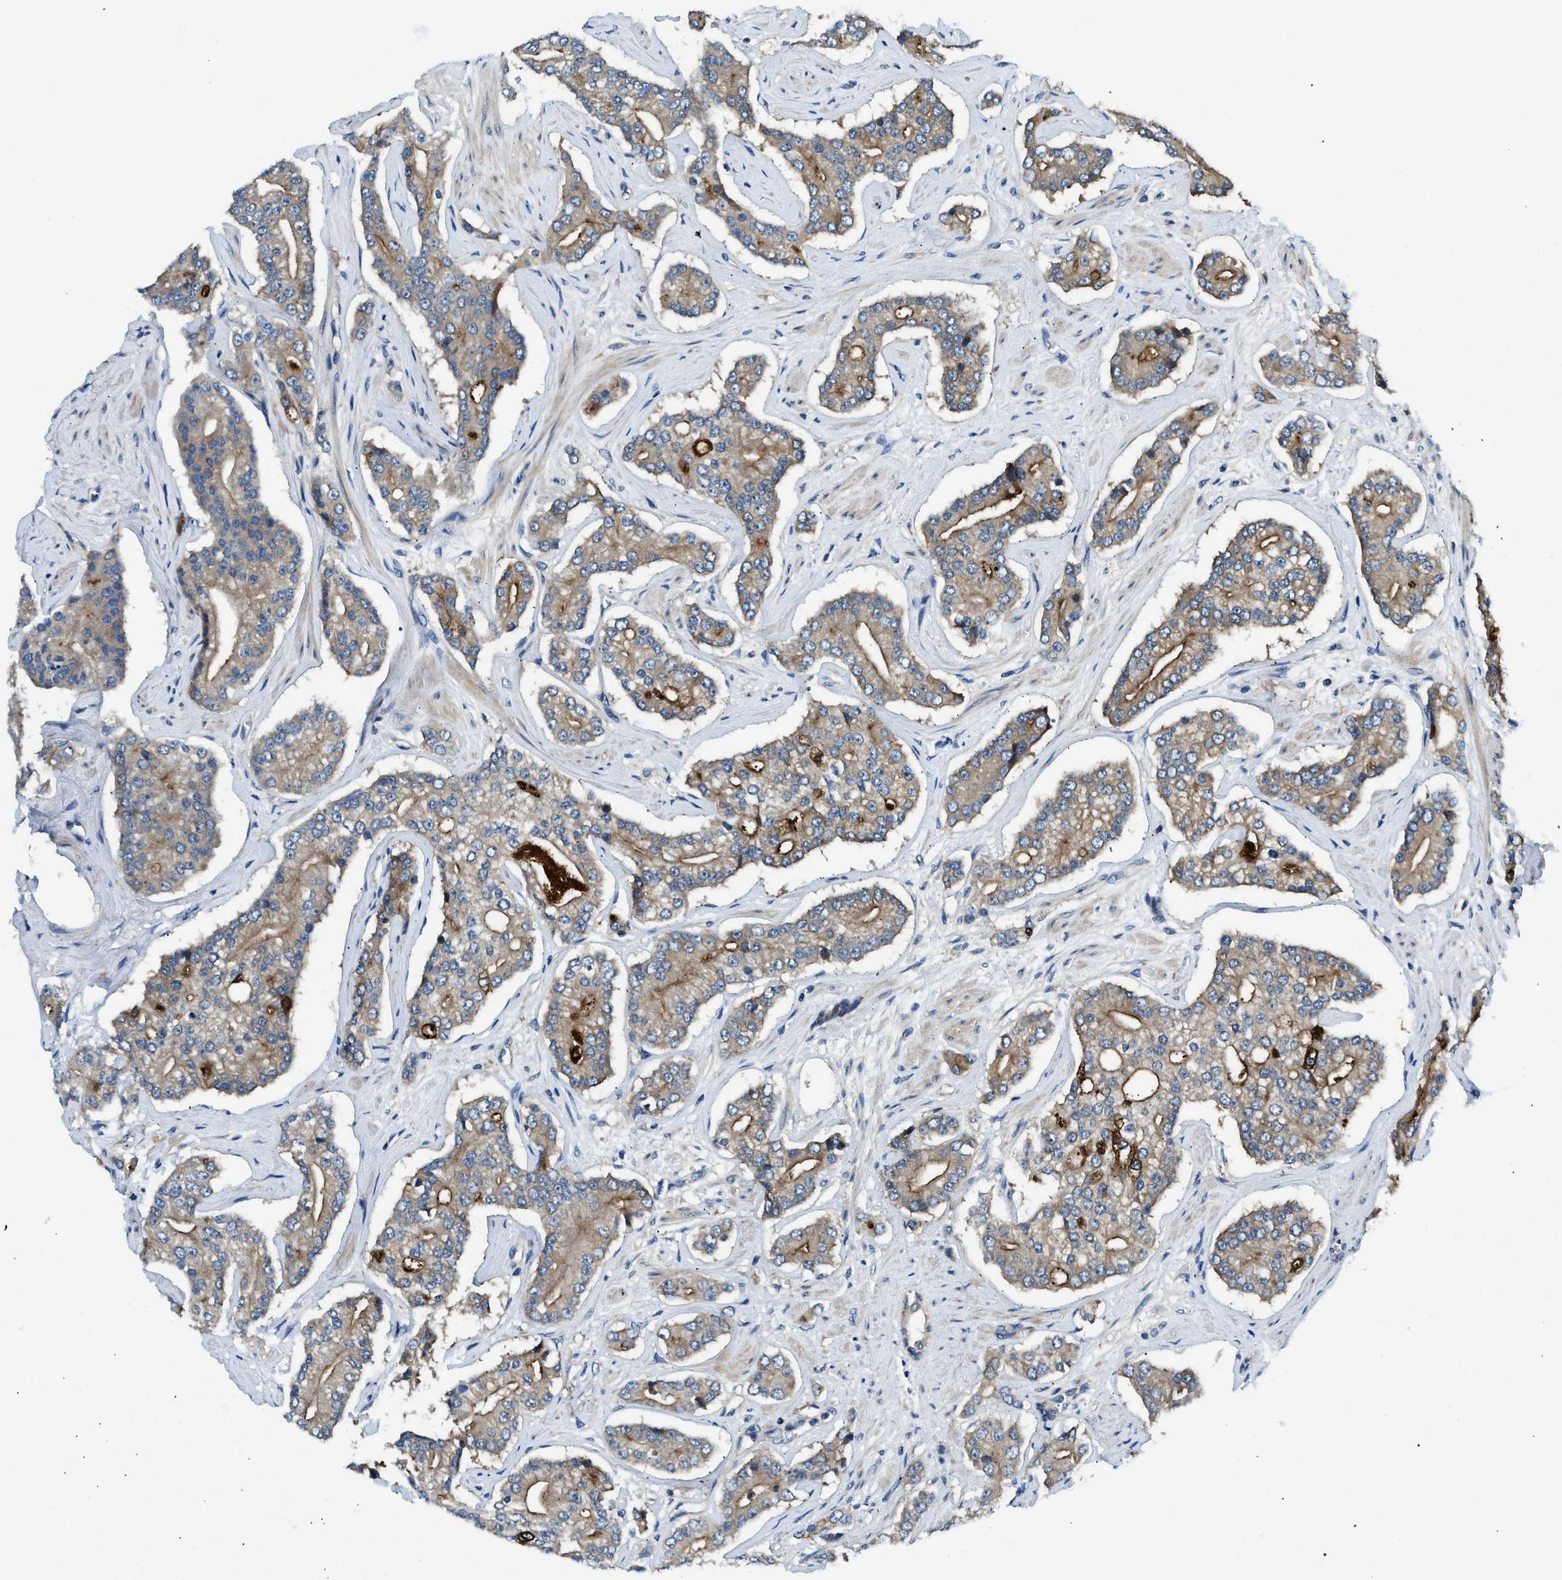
{"staining": {"intensity": "moderate", "quantity": ">75%", "location": "cytoplasmic/membranous"}, "tissue": "prostate cancer", "cell_type": "Tumor cells", "image_type": "cancer", "snomed": [{"axis": "morphology", "description": "Adenocarcinoma, High grade"}, {"axis": "topography", "description": "Prostate"}], "caption": "Immunohistochemical staining of human prostate adenocarcinoma (high-grade) reveals medium levels of moderate cytoplasmic/membranous positivity in about >75% of tumor cells.", "gene": "IL3RA", "patient": {"sex": "male", "age": 71}}